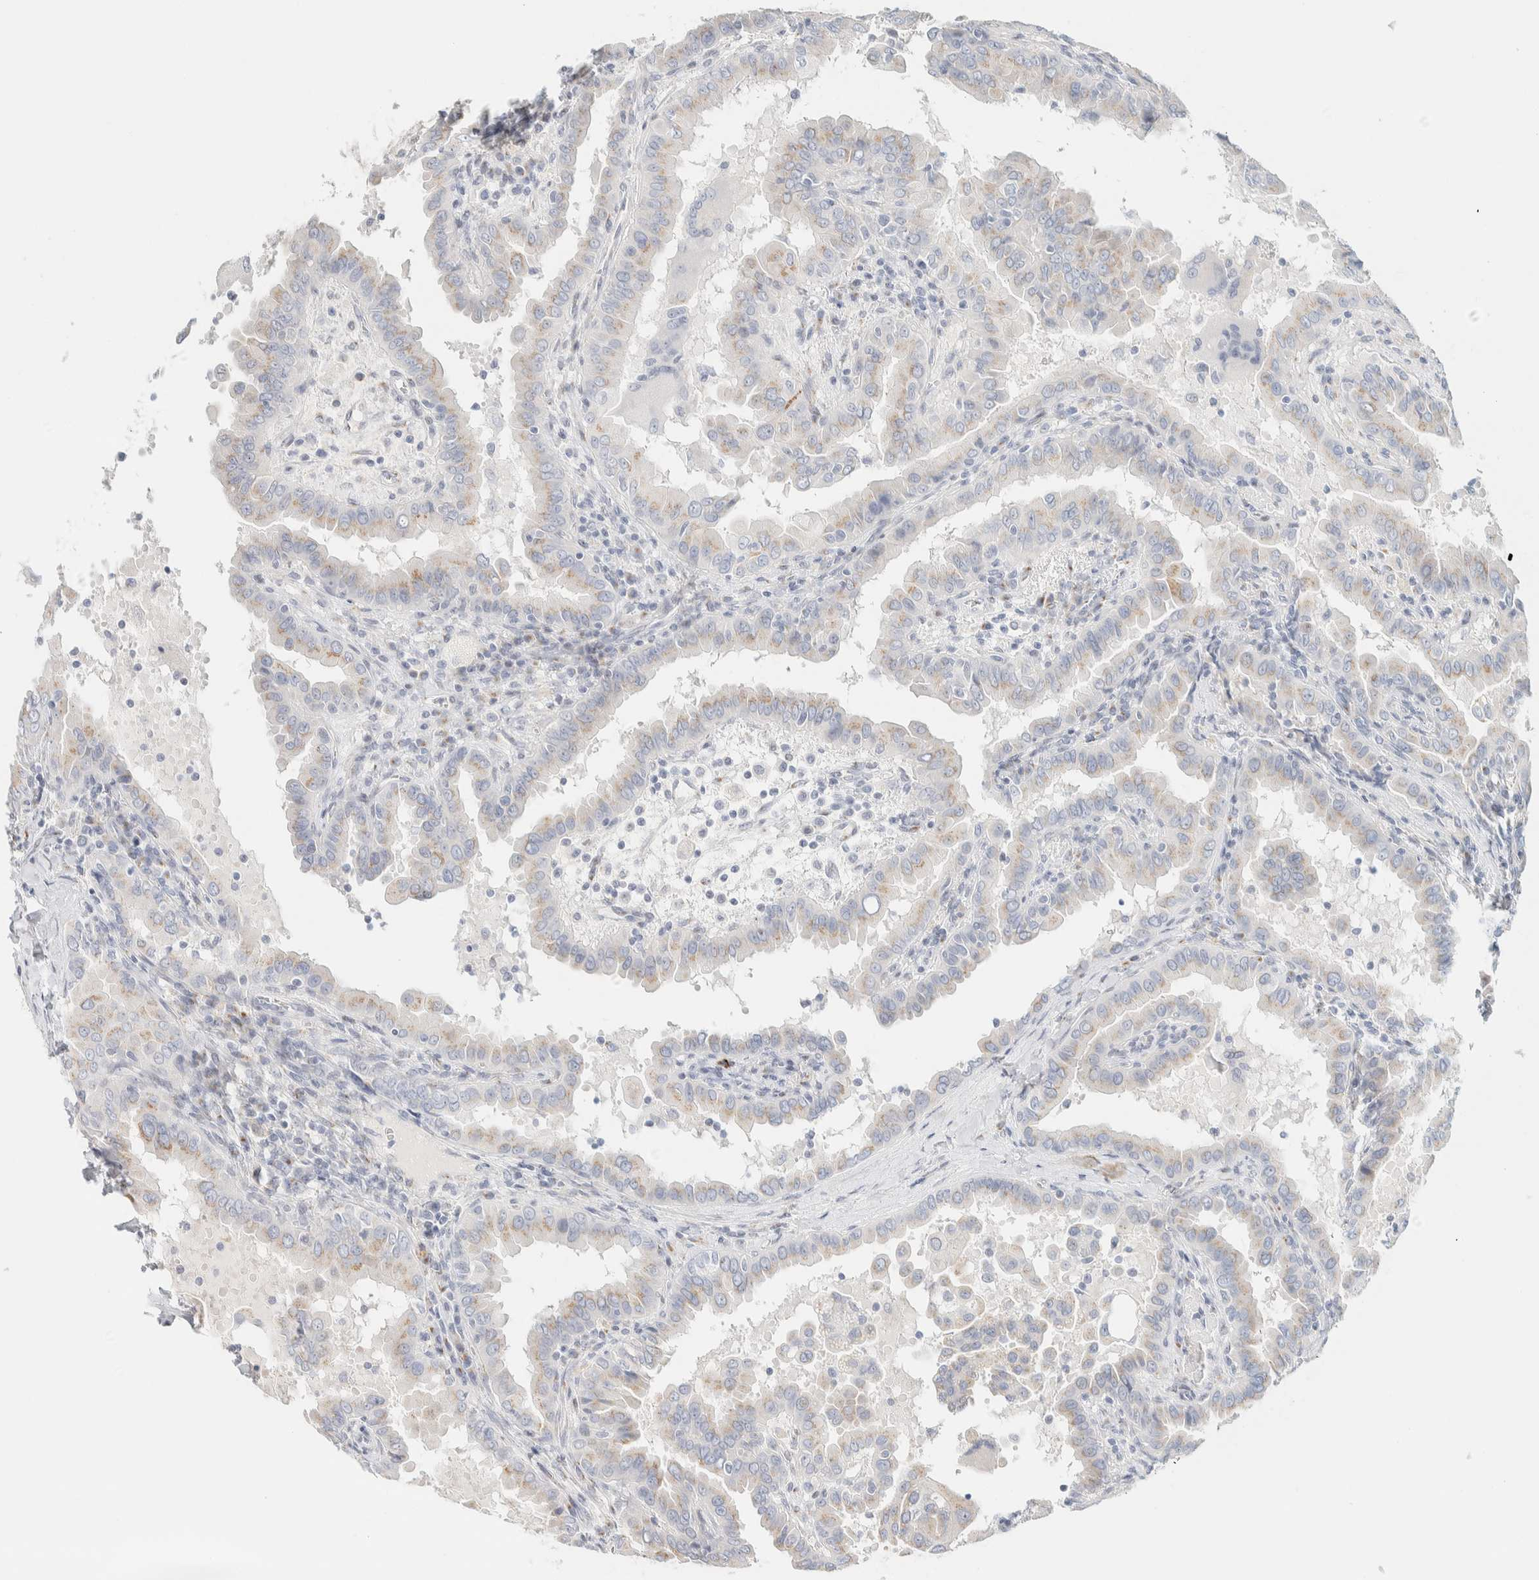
{"staining": {"intensity": "weak", "quantity": "25%-75%", "location": "cytoplasmic/membranous"}, "tissue": "thyroid cancer", "cell_type": "Tumor cells", "image_type": "cancer", "snomed": [{"axis": "morphology", "description": "Papillary adenocarcinoma, NOS"}, {"axis": "topography", "description": "Thyroid gland"}], "caption": "Thyroid cancer (papillary adenocarcinoma) stained with a protein marker shows weak staining in tumor cells.", "gene": "SPNS3", "patient": {"sex": "male", "age": 33}}